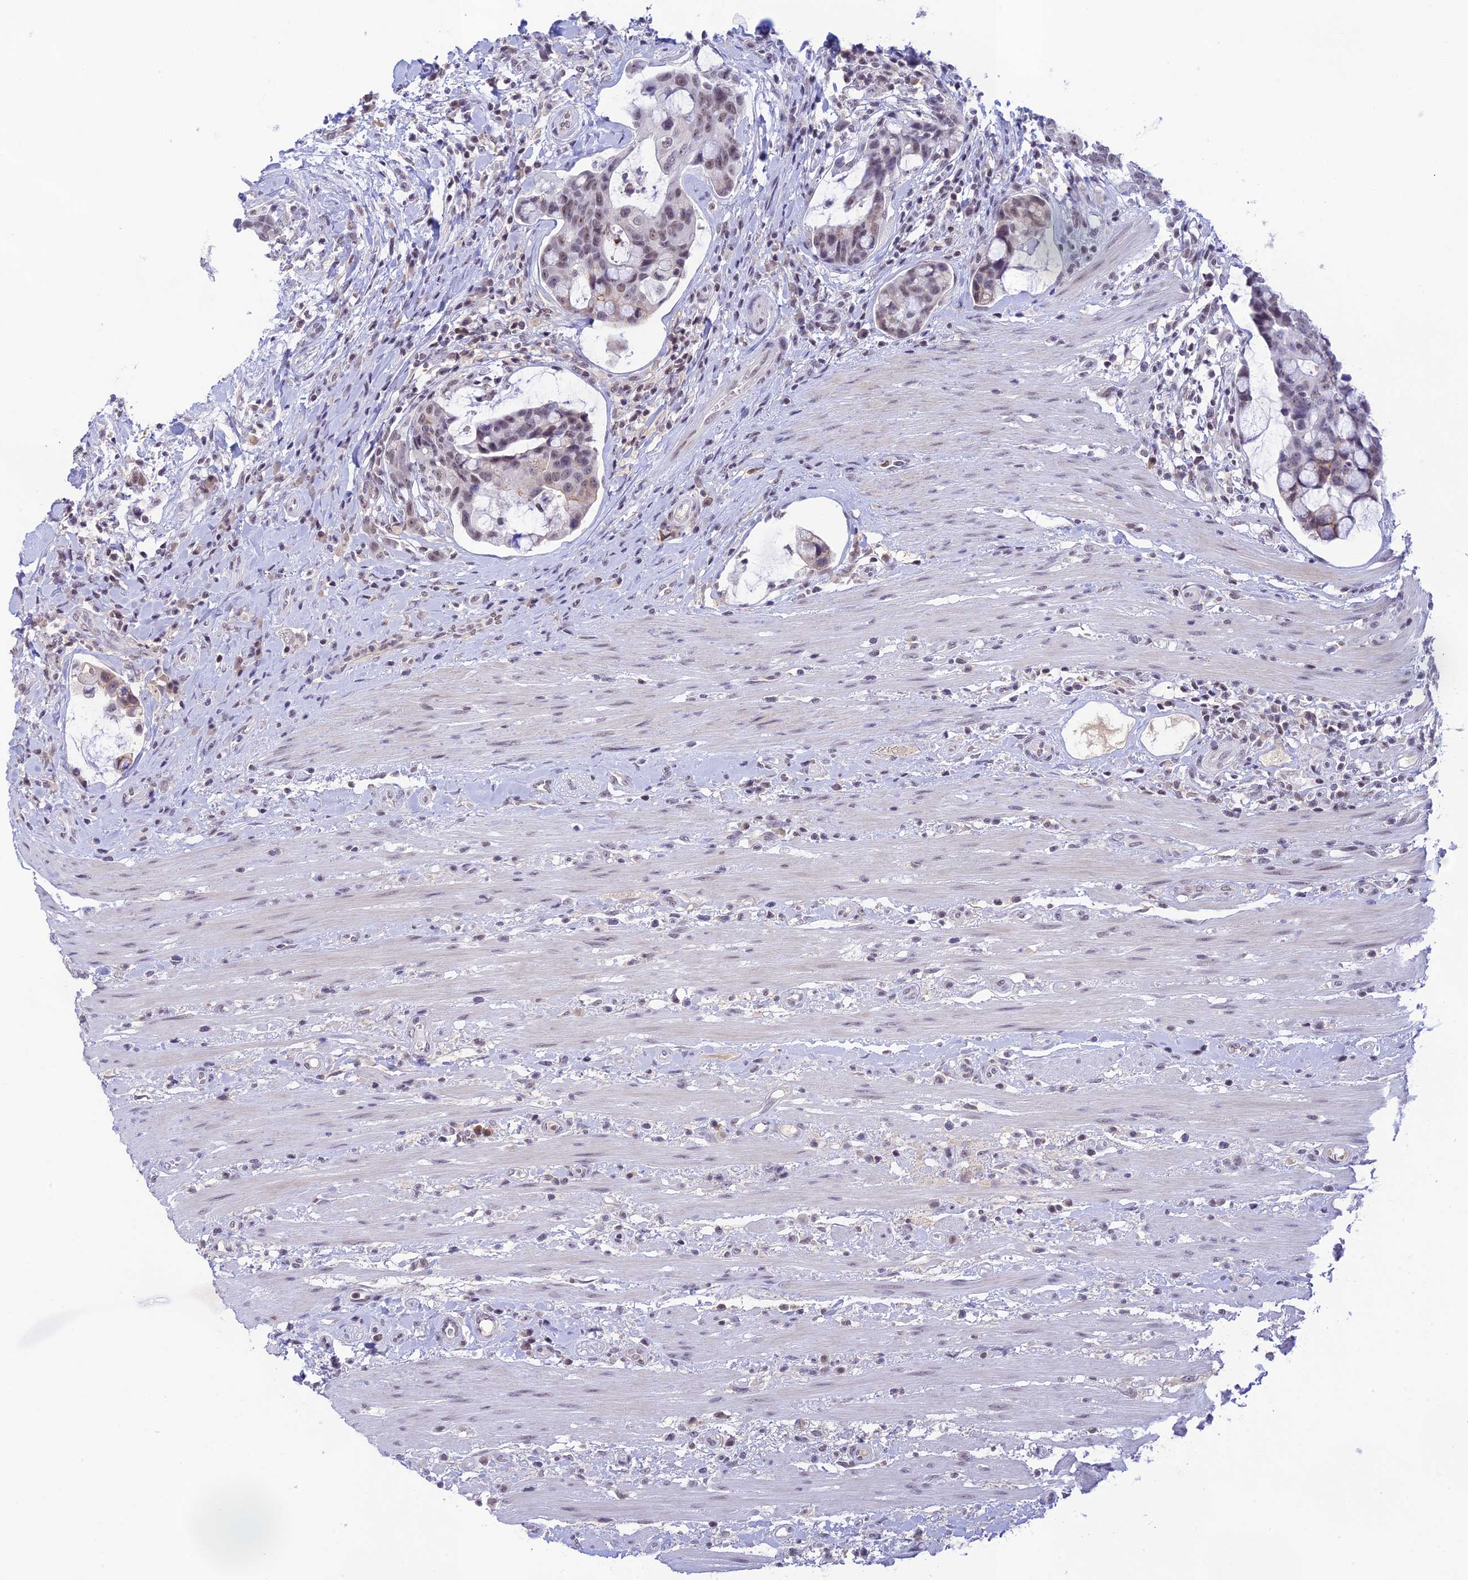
{"staining": {"intensity": "weak", "quantity": "25%-75%", "location": "nuclear"}, "tissue": "colorectal cancer", "cell_type": "Tumor cells", "image_type": "cancer", "snomed": [{"axis": "morphology", "description": "Adenocarcinoma, NOS"}, {"axis": "topography", "description": "Colon"}], "caption": "This histopathology image reveals colorectal cancer (adenocarcinoma) stained with immunohistochemistry to label a protein in brown. The nuclear of tumor cells show weak positivity for the protein. Nuclei are counter-stained blue.", "gene": "THAP11", "patient": {"sex": "female", "age": 82}}